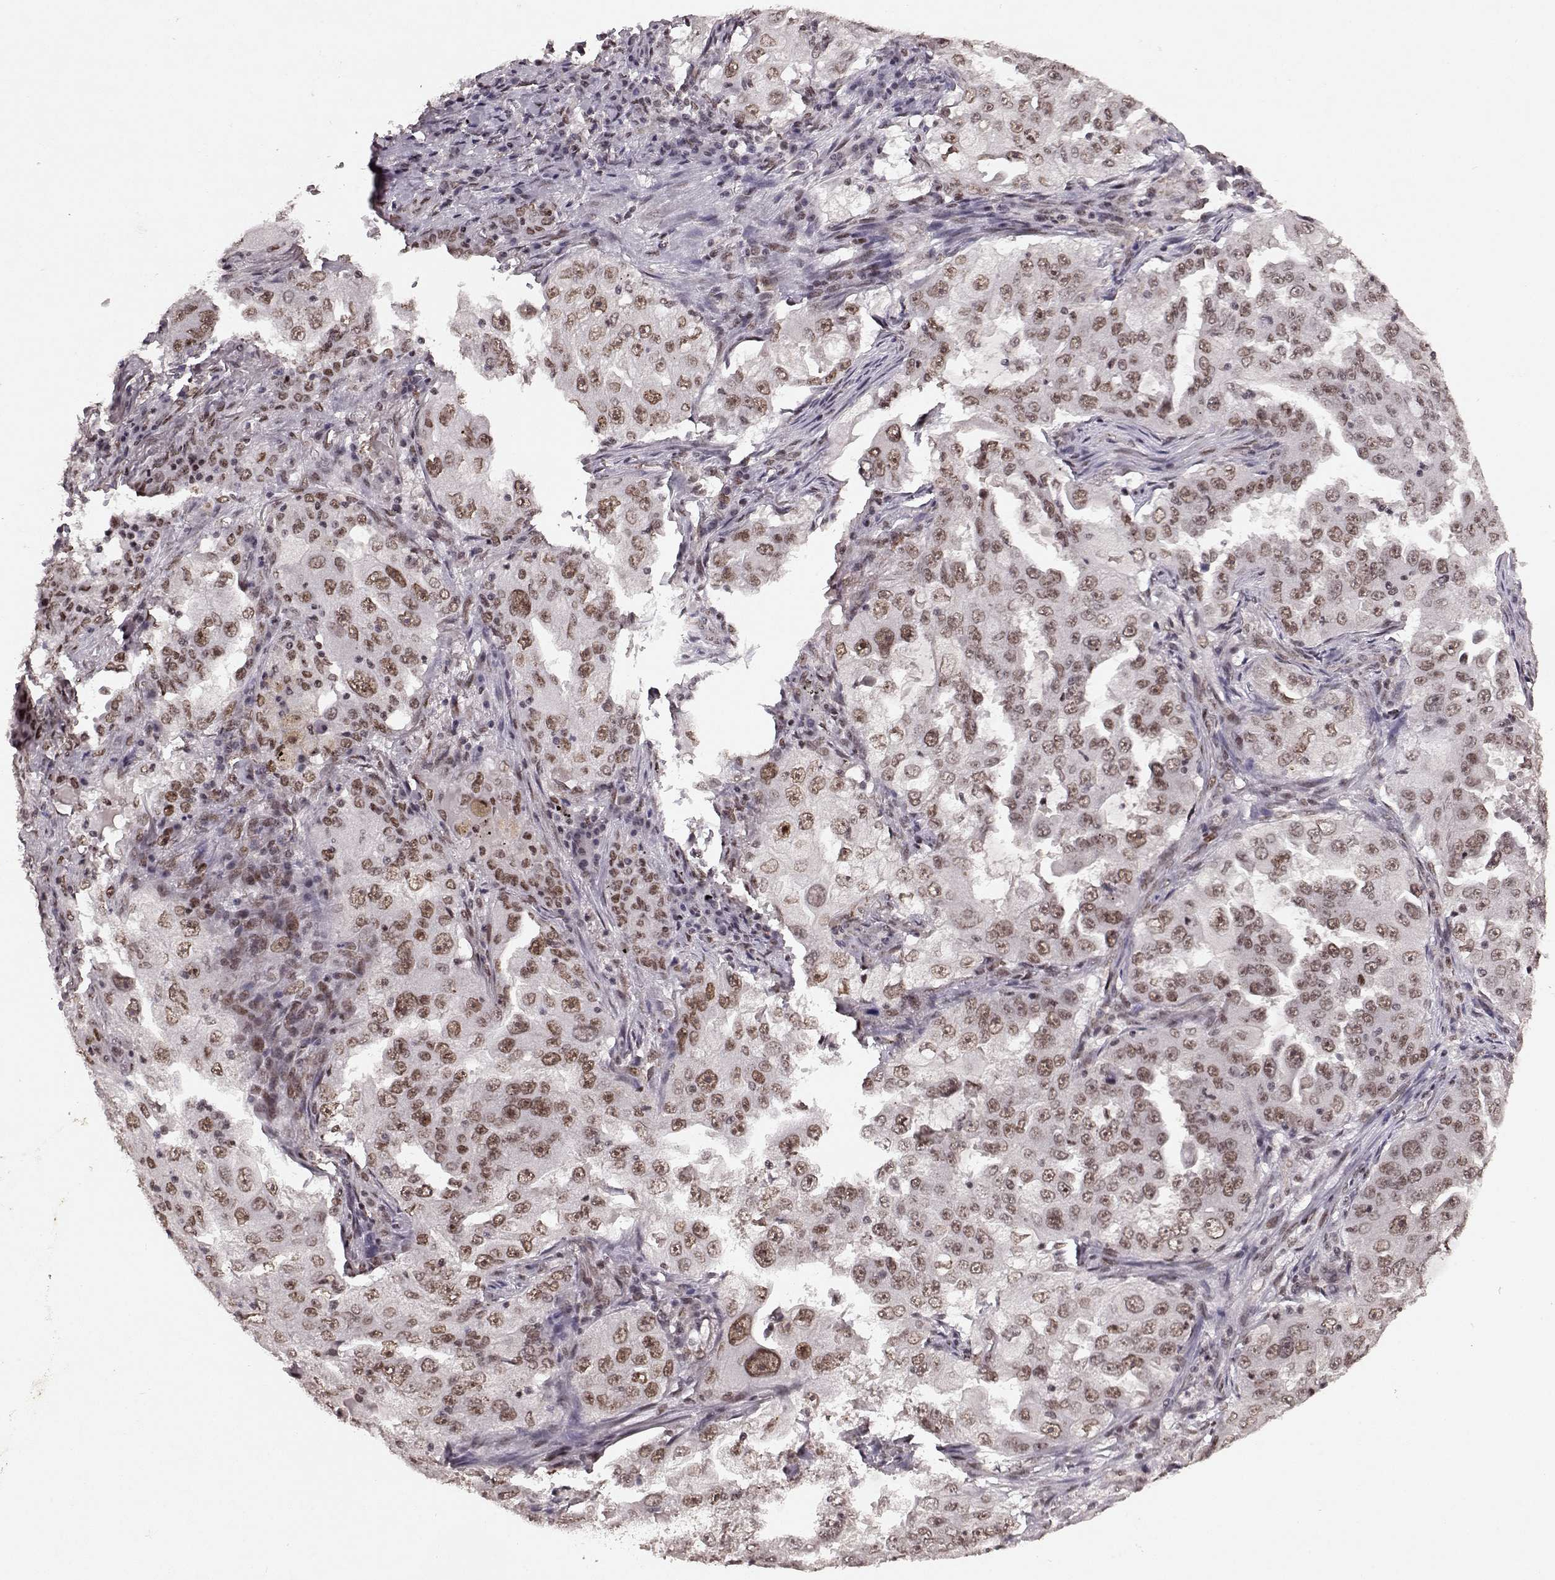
{"staining": {"intensity": "weak", "quantity": ">75%", "location": "nuclear"}, "tissue": "lung cancer", "cell_type": "Tumor cells", "image_type": "cancer", "snomed": [{"axis": "morphology", "description": "Adenocarcinoma, NOS"}, {"axis": "topography", "description": "Lung"}], "caption": "Lung cancer stained with a protein marker exhibits weak staining in tumor cells.", "gene": "RRAGD", "patient": {"sex": "female", "age": 61}}